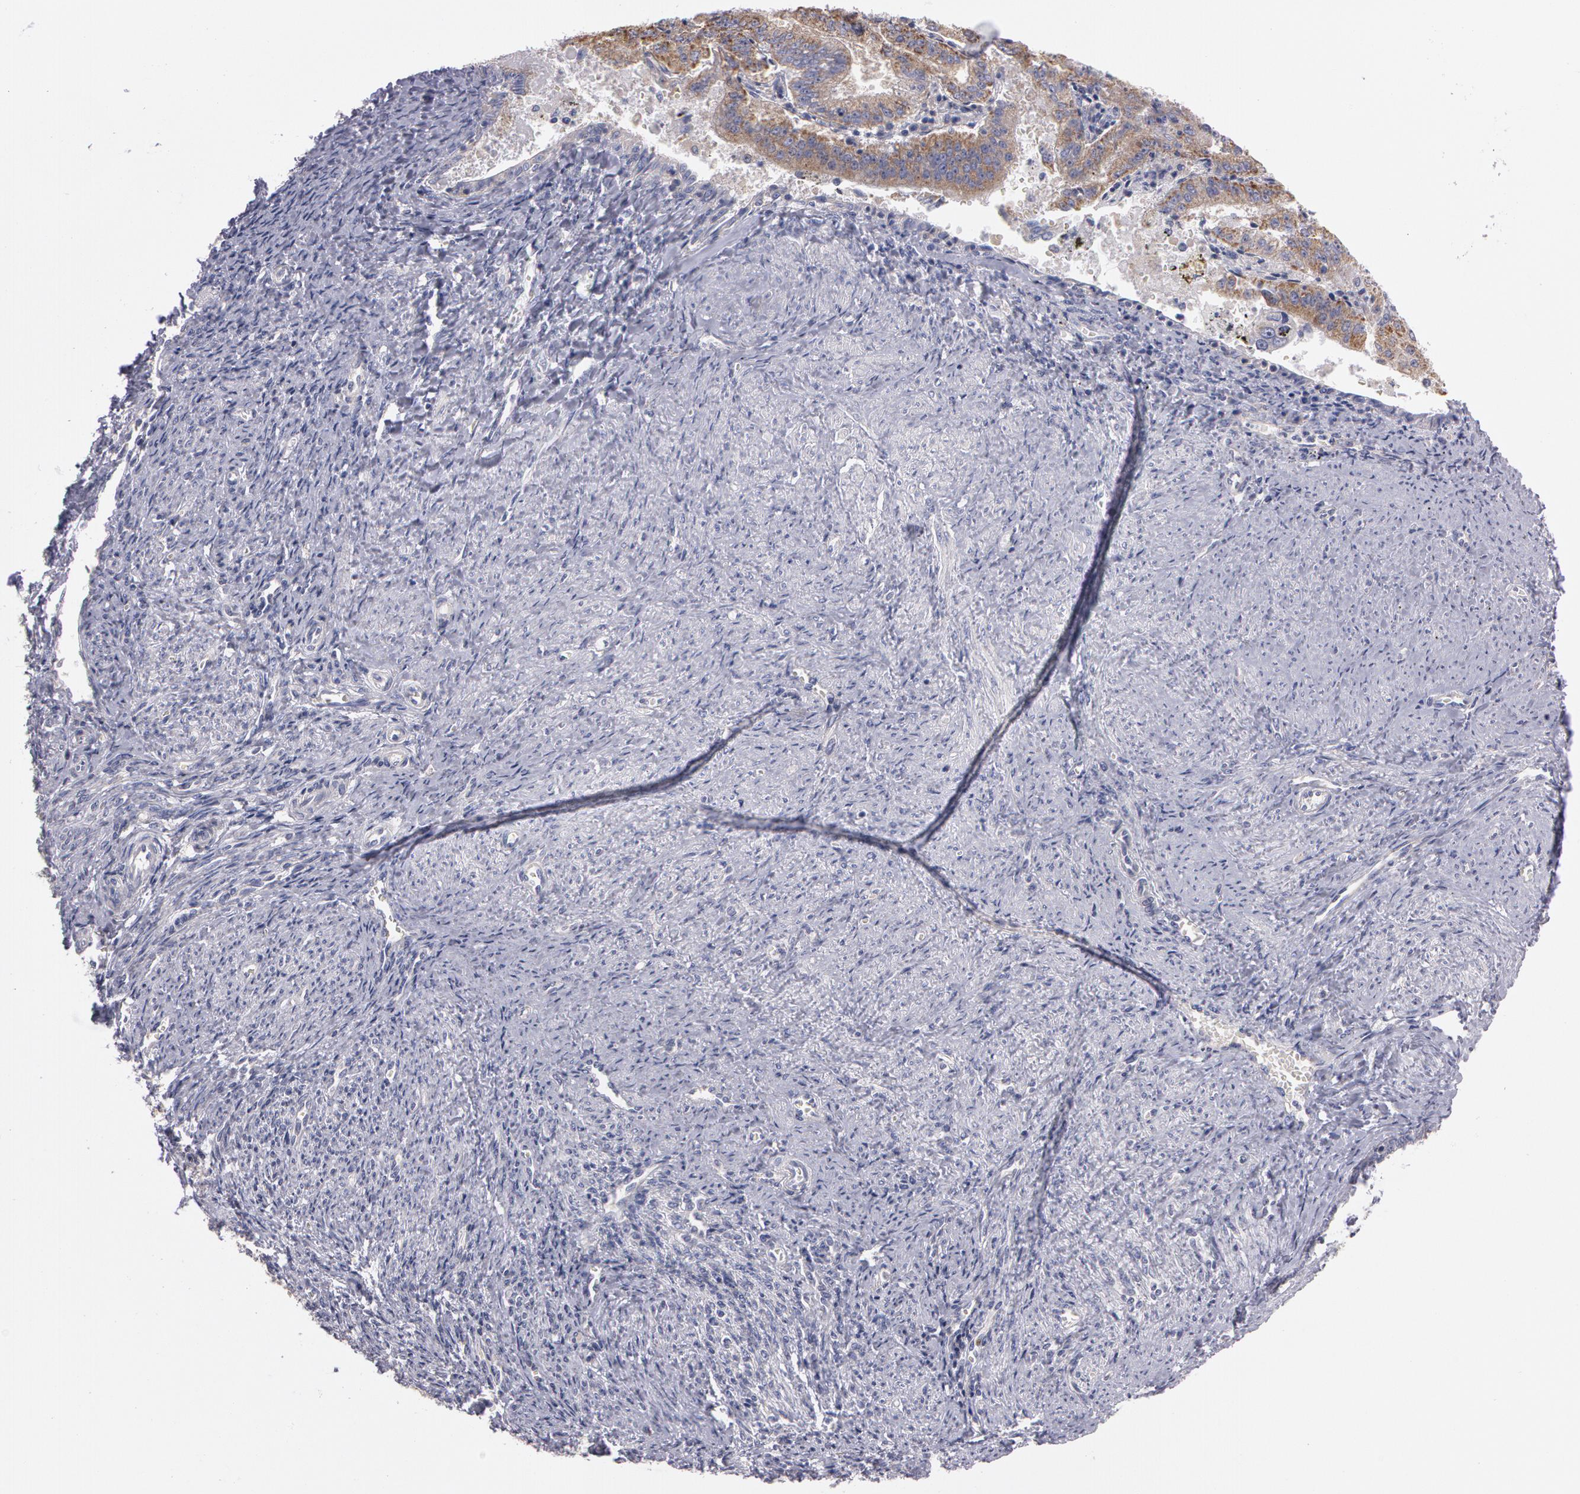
{"staining": {"intensity": "weak", "quantity": ">75%", "location": "cytoplasmic/membranous"}, "tissue": "endometrial cancer", "cell_type": "Tumor cells", "image_type": "cancer", "snomed": [{"axis": "morphology", "description": "Adenocarcinoma, NOS"}, {"axis": "topography", "description": "Endometrium"}], "caption": "The image demonstrates immunohistochemical staining of endometrial cancer. There is weak cytoplasmic/membranous positivity is seen in about >75% of tumor cells.", "gene": "NEK9", "patient": {"sex": "female", "age": 66}}